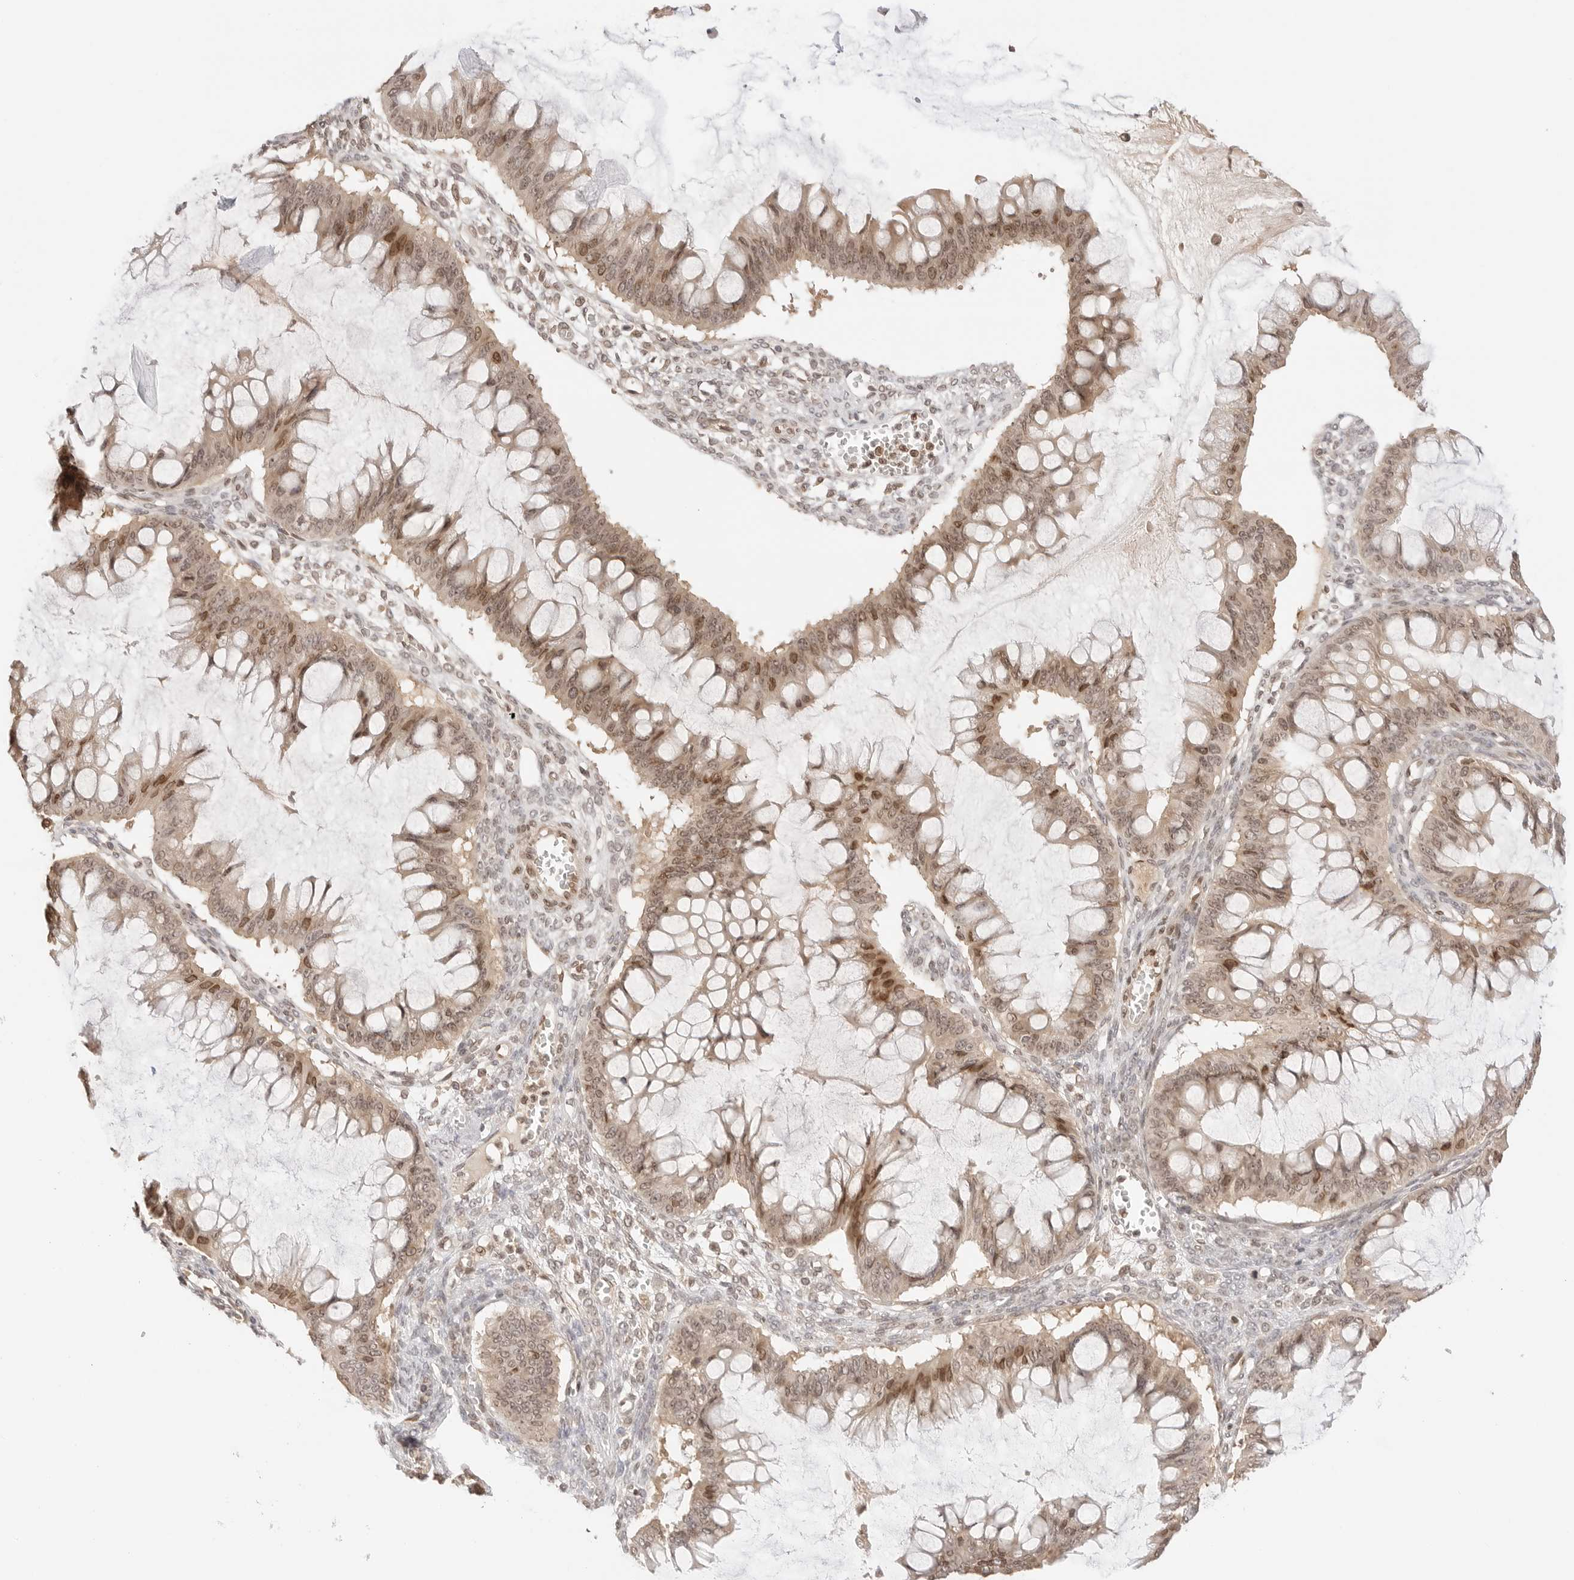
{"staining": {"intensity": "moderate", "quantity": ">75%", "location": "cytoplasmic/membranous,nuclear"}, "tissue": "ovarian cancer", "cell_type": "Tumor cells", "image_type": "cancer", "snomed": [{"axis": "morphology", "description": "Cystadenocarcinoma, mucinous, NOS"}, {"axis": "topography", "description": "Ovary"}], "caption": "Immunohistochemistry image of ovarian cancer stained for a protein (brown), which shows medium levels of moderate cytoplasmic/membranous and nuclear positivity in approximately >75% of tumor cells.", "gene": "POLH", "patient": {"sex": "female", "age": 73}}